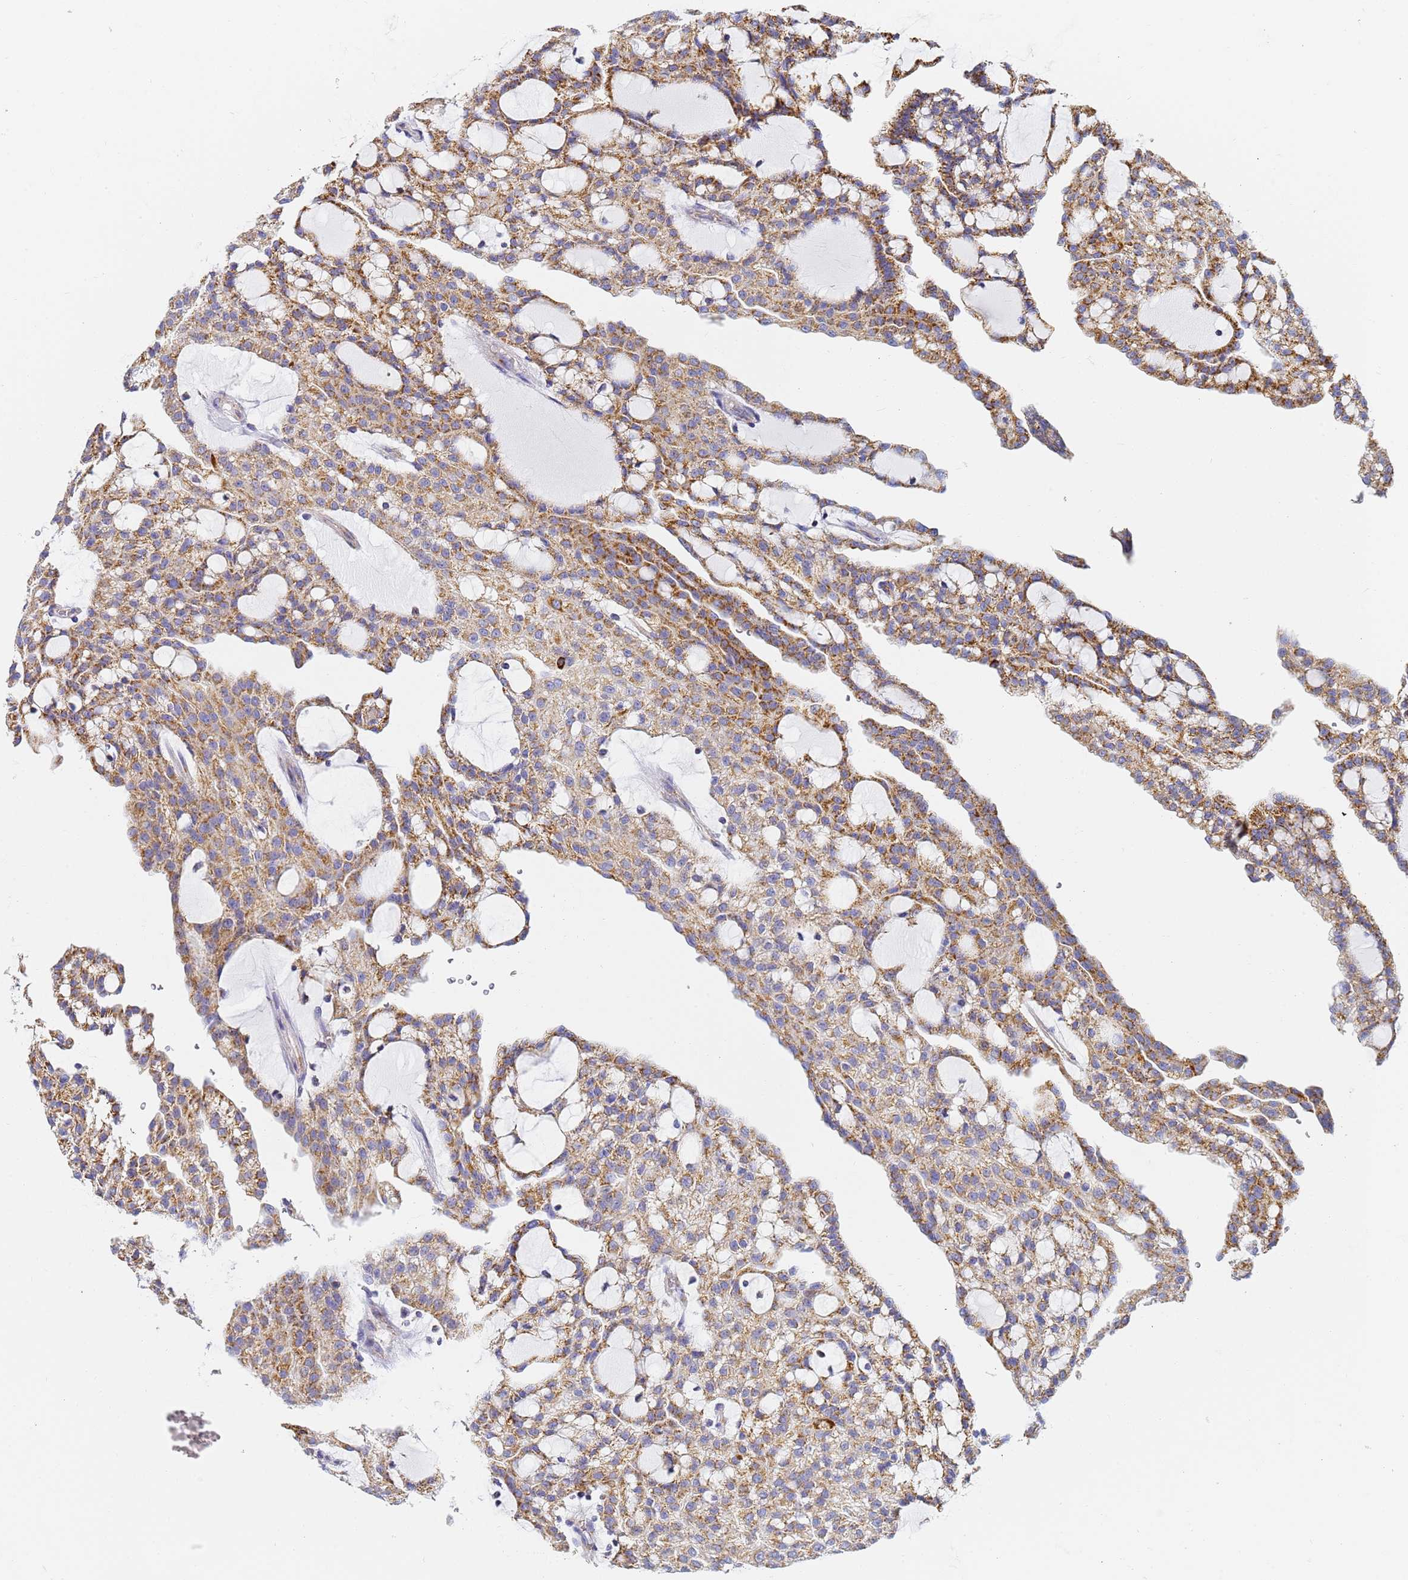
{"staining": {"intensity": "moderate", "quantity": ">75%", "location": "cytoplasmic/membranous"}, "tissue": "renal cancer", "cell_type": "Tumor cells", "image_type": "cancer", "snomed": [{"axis": "morphology", "description": "Adenocarcinoma, NOS"}, {"axis": "topography", "description": "Kidney"}], "caption": "Immunohistochemical staining of human renal cancer (adenocarcinoma) reveals moderate cytoplasmic/membranous protein positivity in about >75% of tumor cells.", "gene": "CNIH4", "patient": {"sex": "male", "age": 63}}